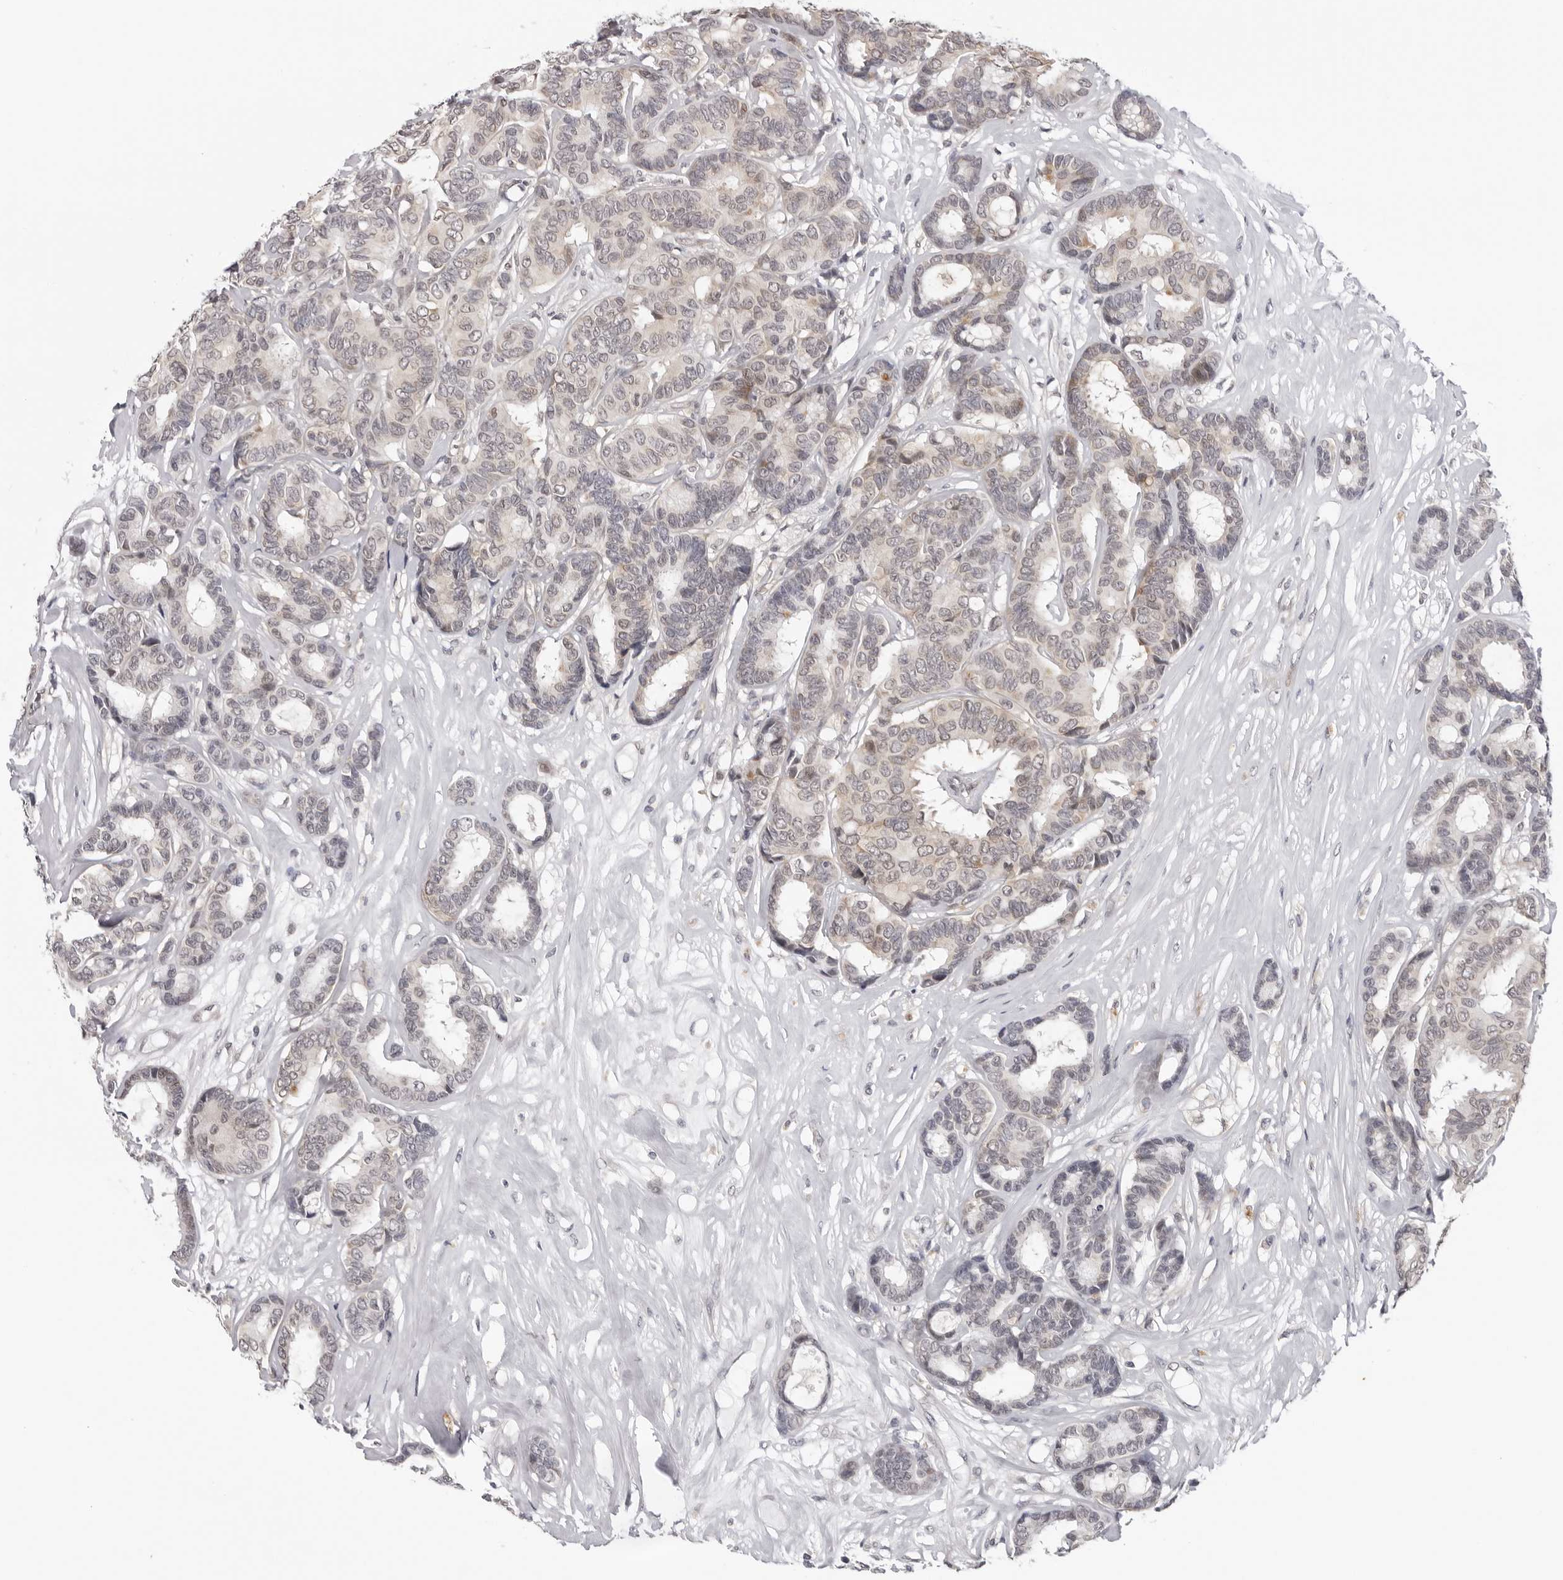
{"staining": {"intensity": "weak", "quantity": "<25%", "location": "cytoplasmic/membranous"}, "tissue": "breast cancer", "cell_type": "Tumor cells", "image_type": "cancer", "snomed": [{"axis": "morphology", "description": "Duct carcinoma"}, {"axis": "topography", "description": "Breast"}], "caption": "An image of human breast infiltrating ductal carcinoma is negative for staining in tumor cells.", "gene": "PRUNE1", "patient": {"sex": "female", "age": 87}}